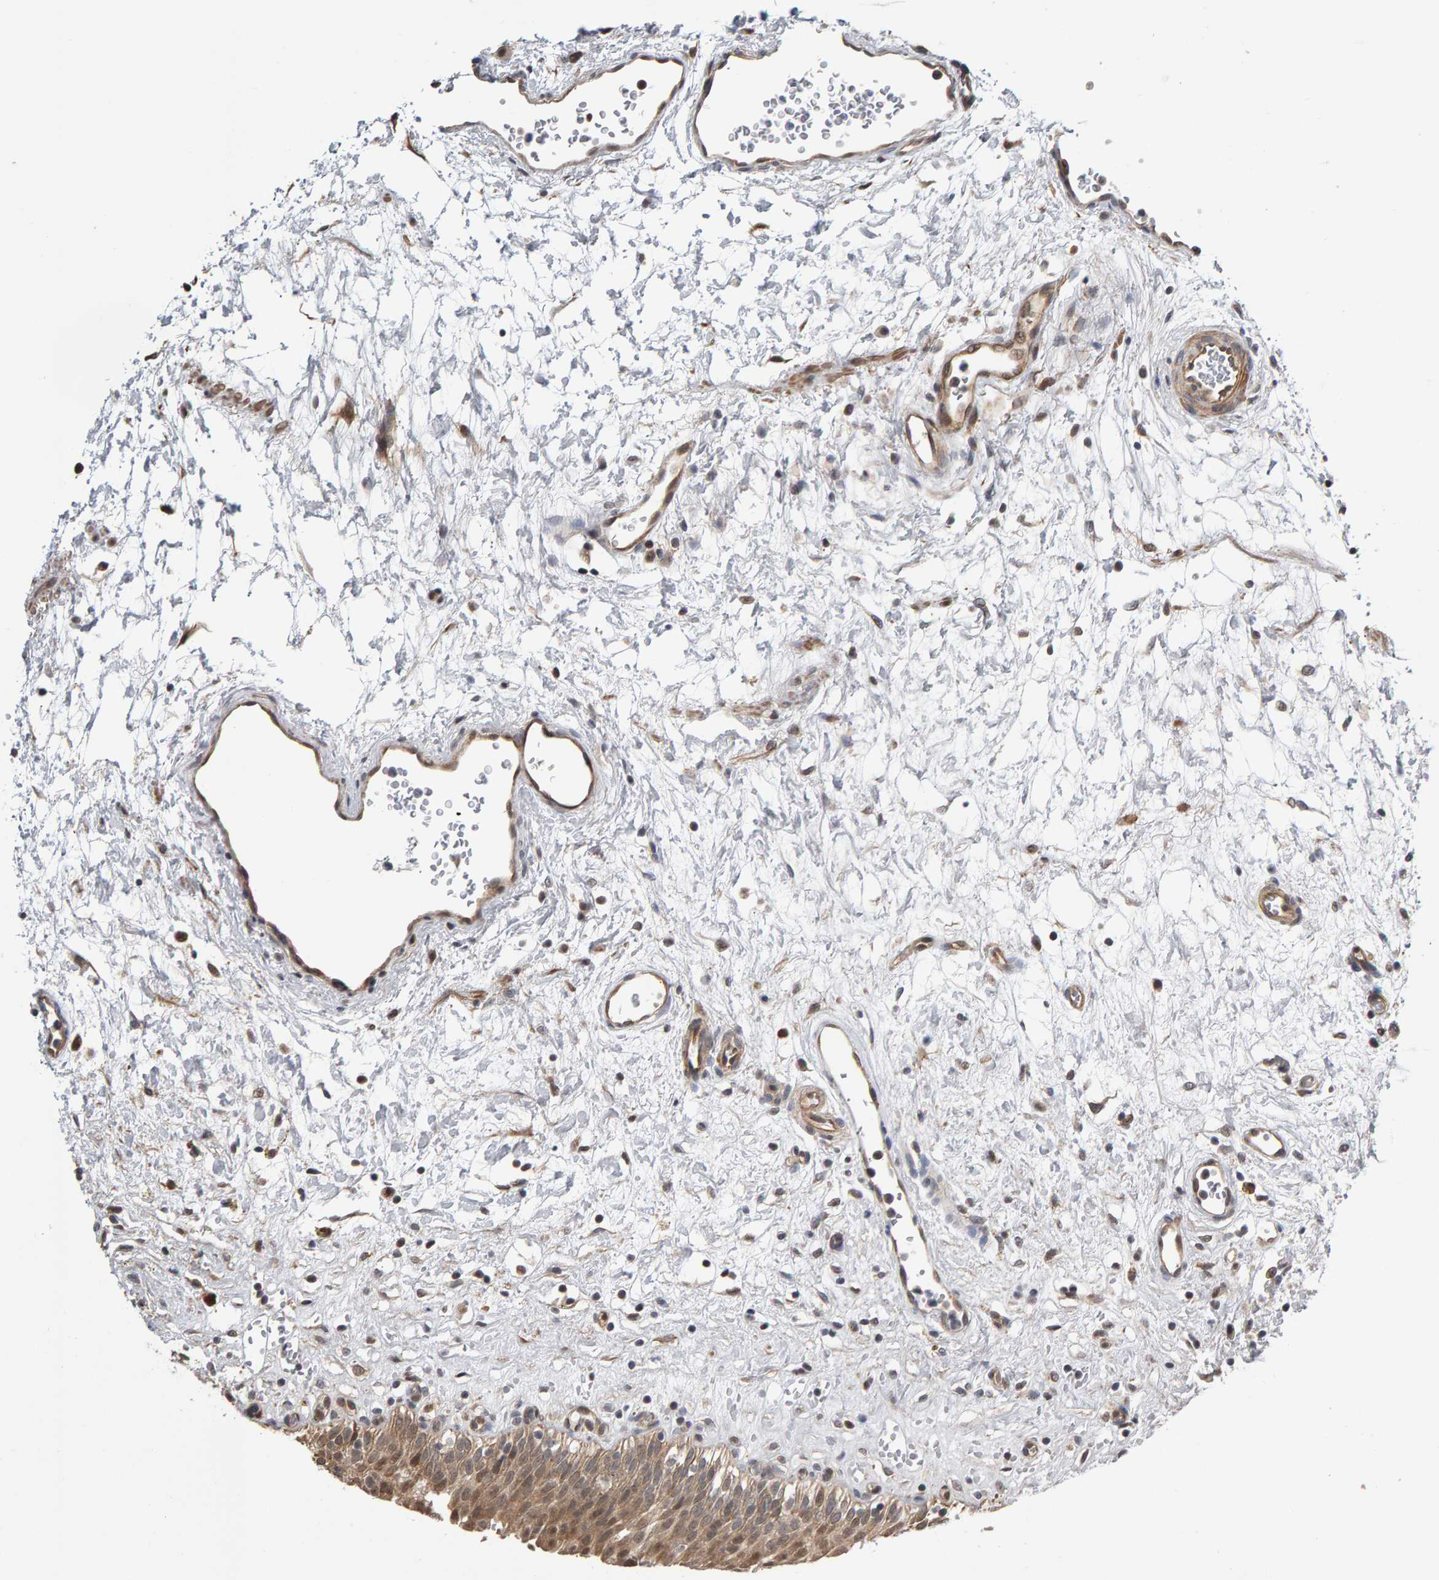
{"staining": {"intensity": "moderate", "quantity": ">75%", "location": "cytoplasmic/membranous"}, "tissue": "urinary bladder", "cell_type": "Urothelial cells", "image_type": "normal", "snomed": [{"axis": "morphology", "description": "Urothelial carcinoma, High grade"}, {"axis": "topography", "description": "Urinary bladder"}], "caption": "Protein staining of normal urinary bladder demonstrates moderate cytoplasmic/membranous staining in approximately >75% of urothelial cells.", "gene": "COASY", "patient": {"sex": "male", "age": 46}}